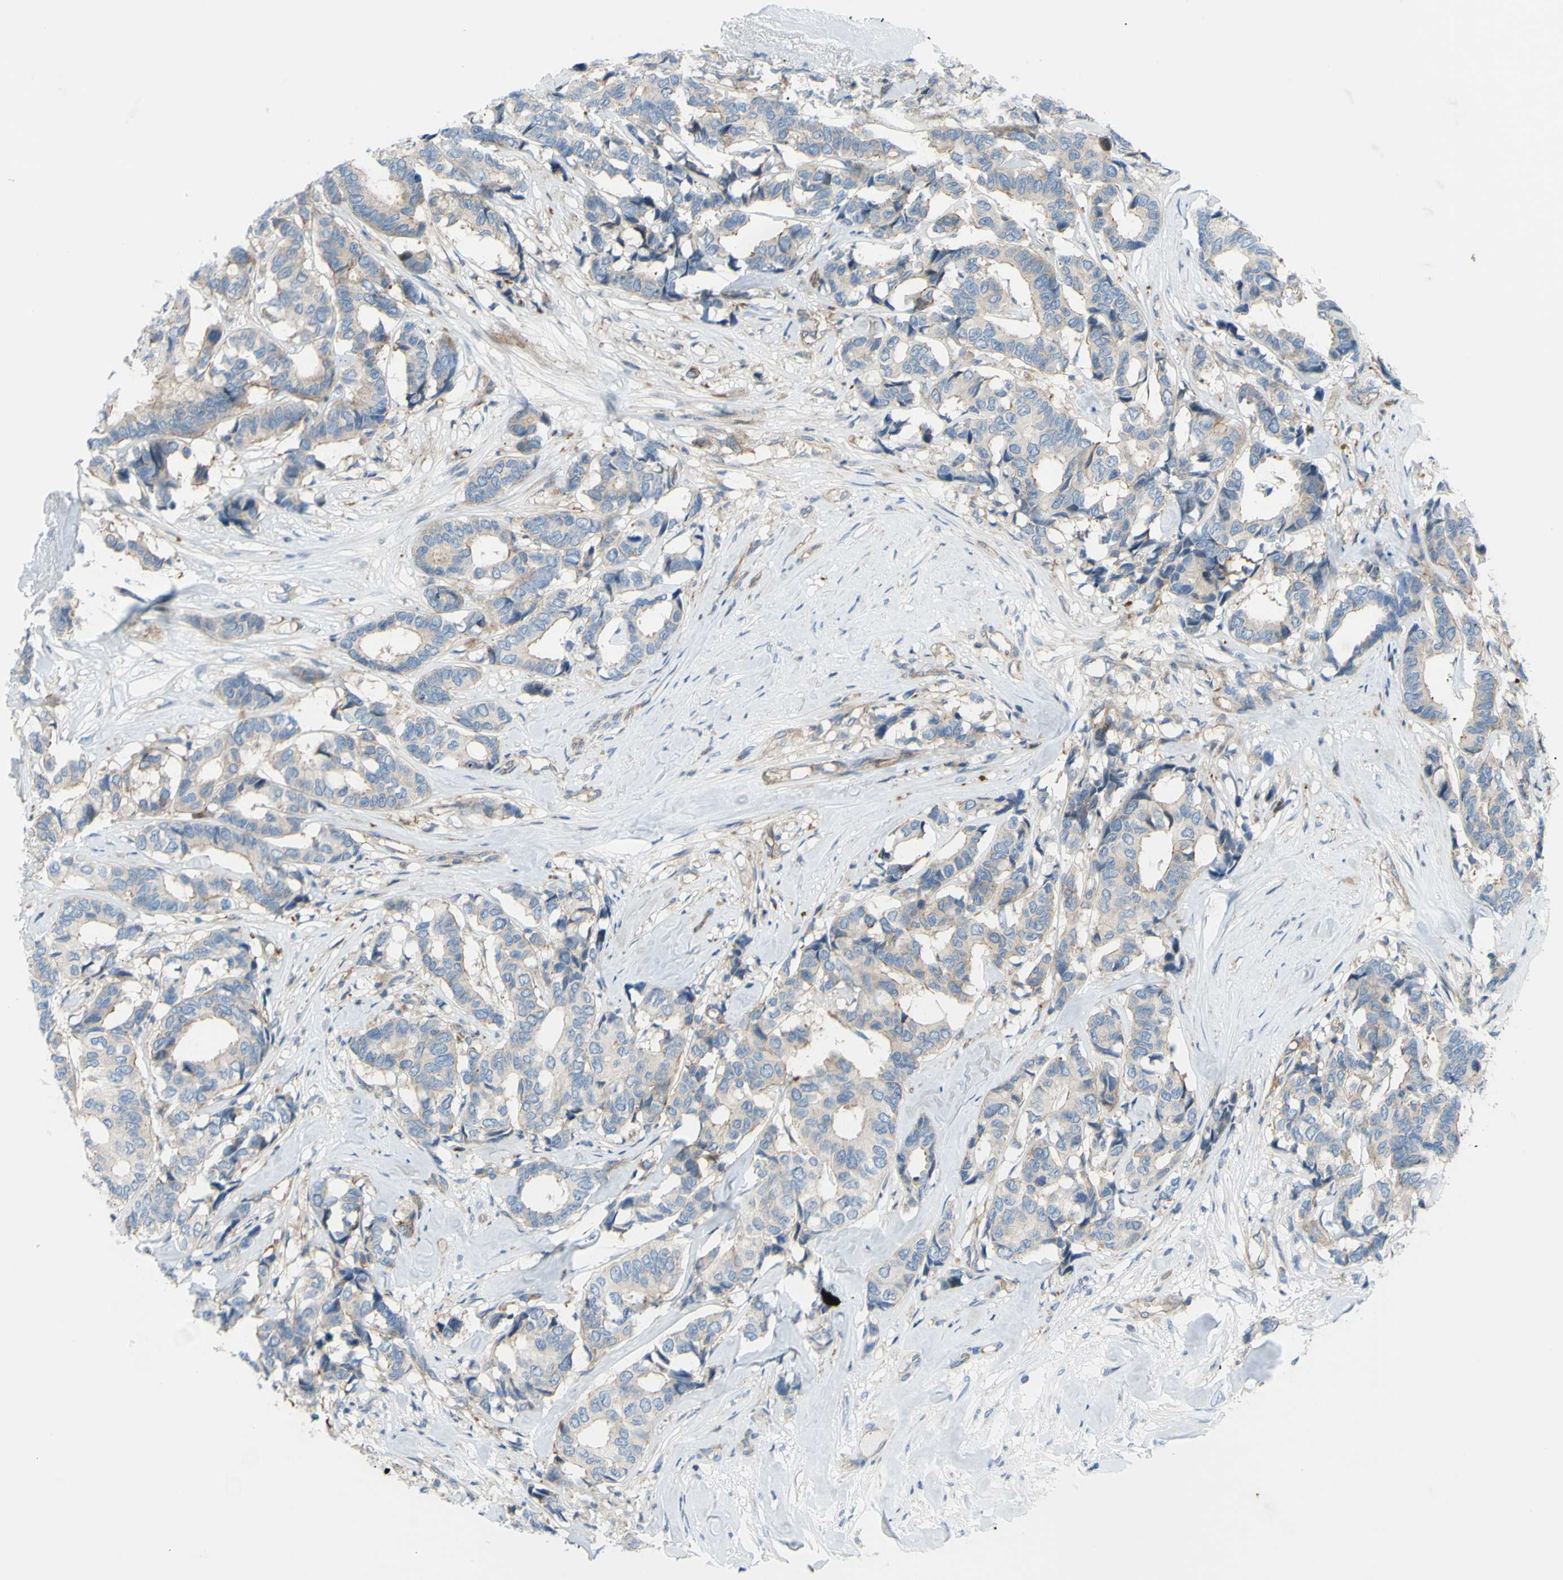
{"staining": {"intensity": "weak", "quantity": "<25%", "location": "cytoplasmic/membranous"}, "tissue": "breast cancer", "cell_type": "Tumor cells", "image_type": "cancer", "snomed": [{"axis": "morphology", "description": "Duct carcinoma"}, {"axis": "topography", "description": "Breast"}], "caption": "Protein analysis of breast cancer exhibits no significant staining in tumor cells.", "gene": "PAK2", "patient": {"sex": "female", "age": 87}}